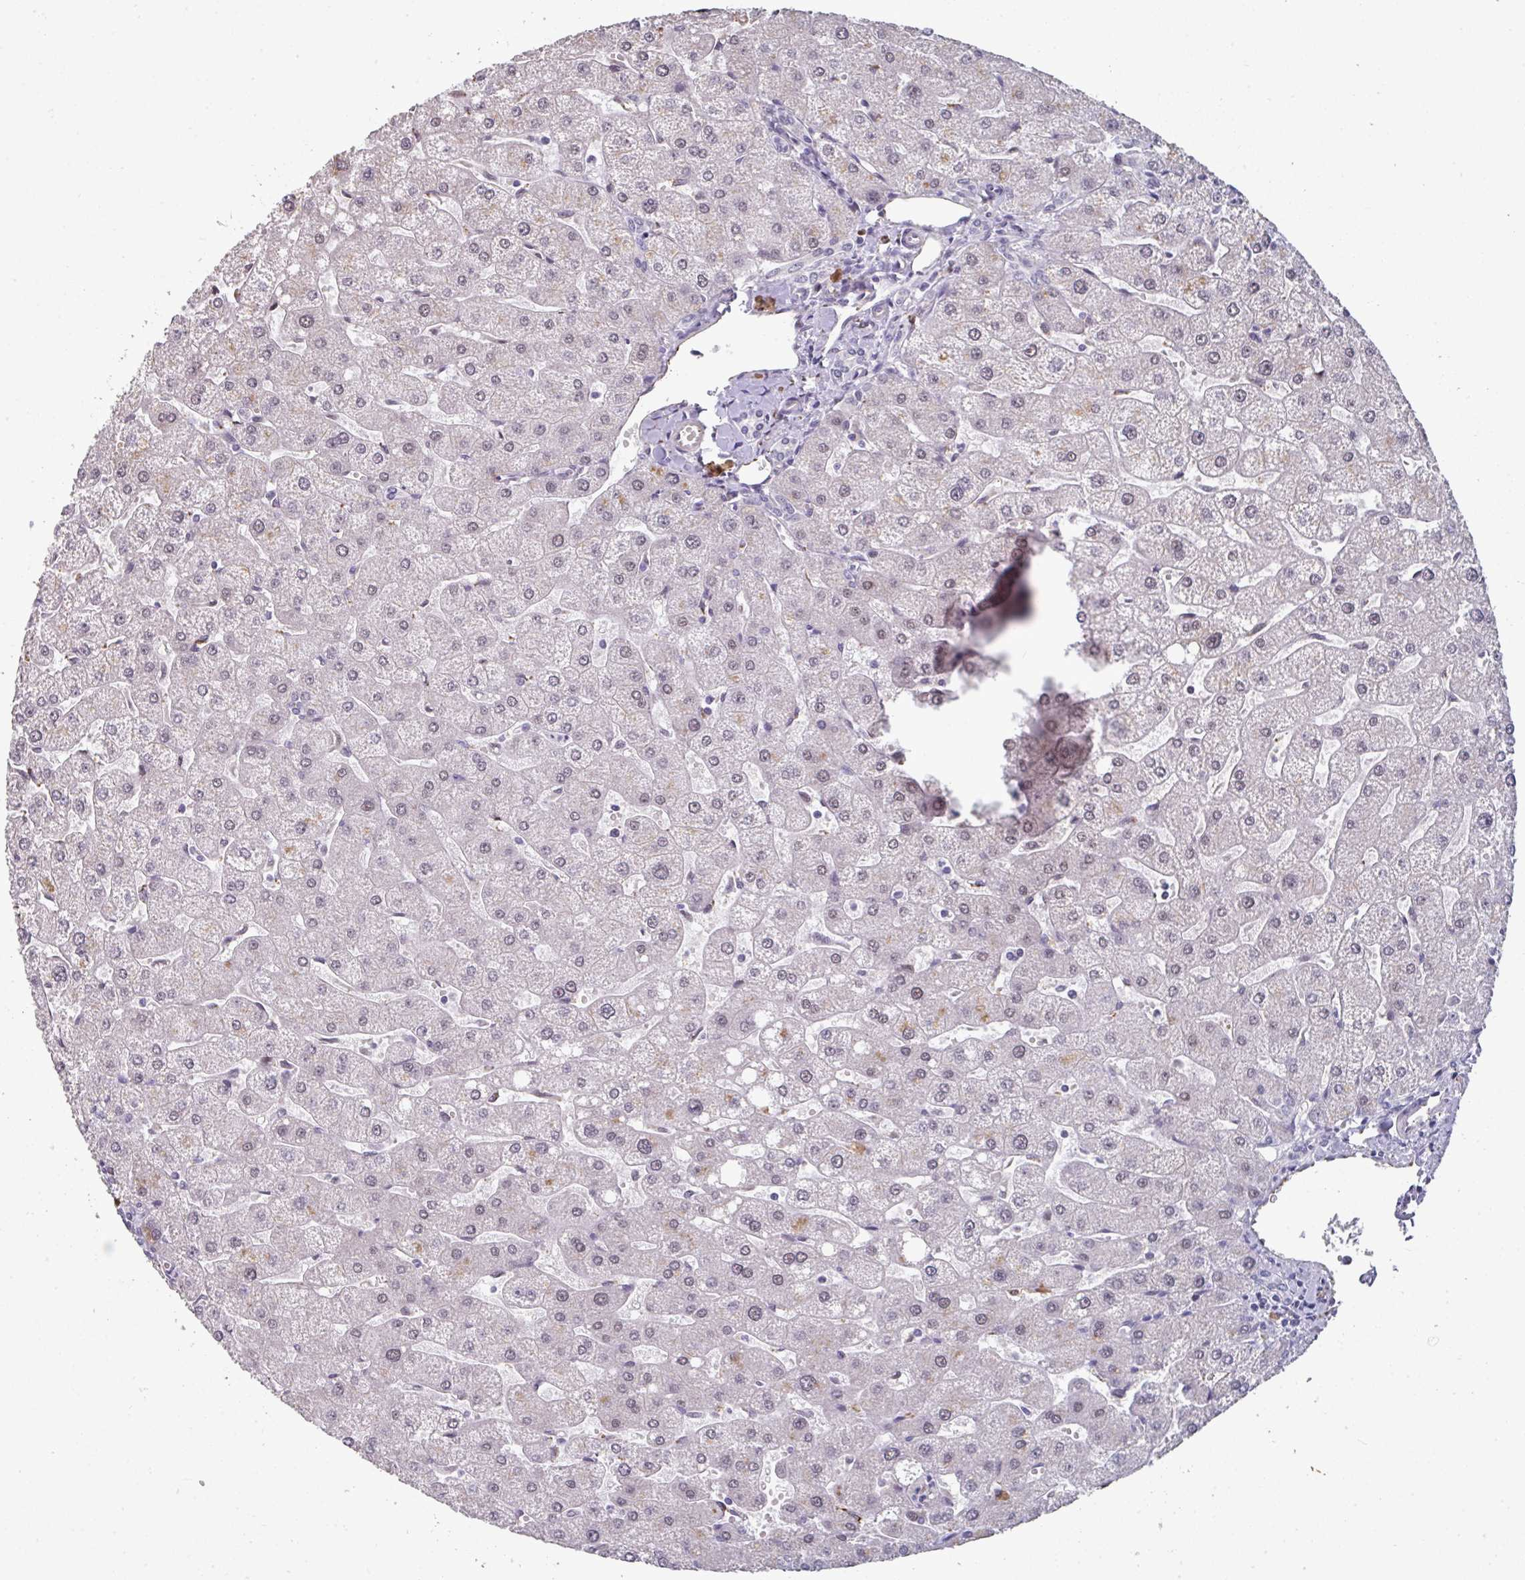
{"staining": {"intensity": "negative", "quantity": "none", "location": "none"}, "tissue": "liver", "cell_type": "Cholangiocytes", "image_type": "normal", "snomed": [{"axis": "morphology", "description": "Normal tissue, NOS"}, {"axis": "topography", "description": "Liver"}], "caption": "Immunohistochemistry (IHC) histopathology image of normal human liver stained for a protein (brown), which displays no positivity in cholangiocytes.", "gene": "SIDT2", "patient": {"sex": "male", "age": 67}}